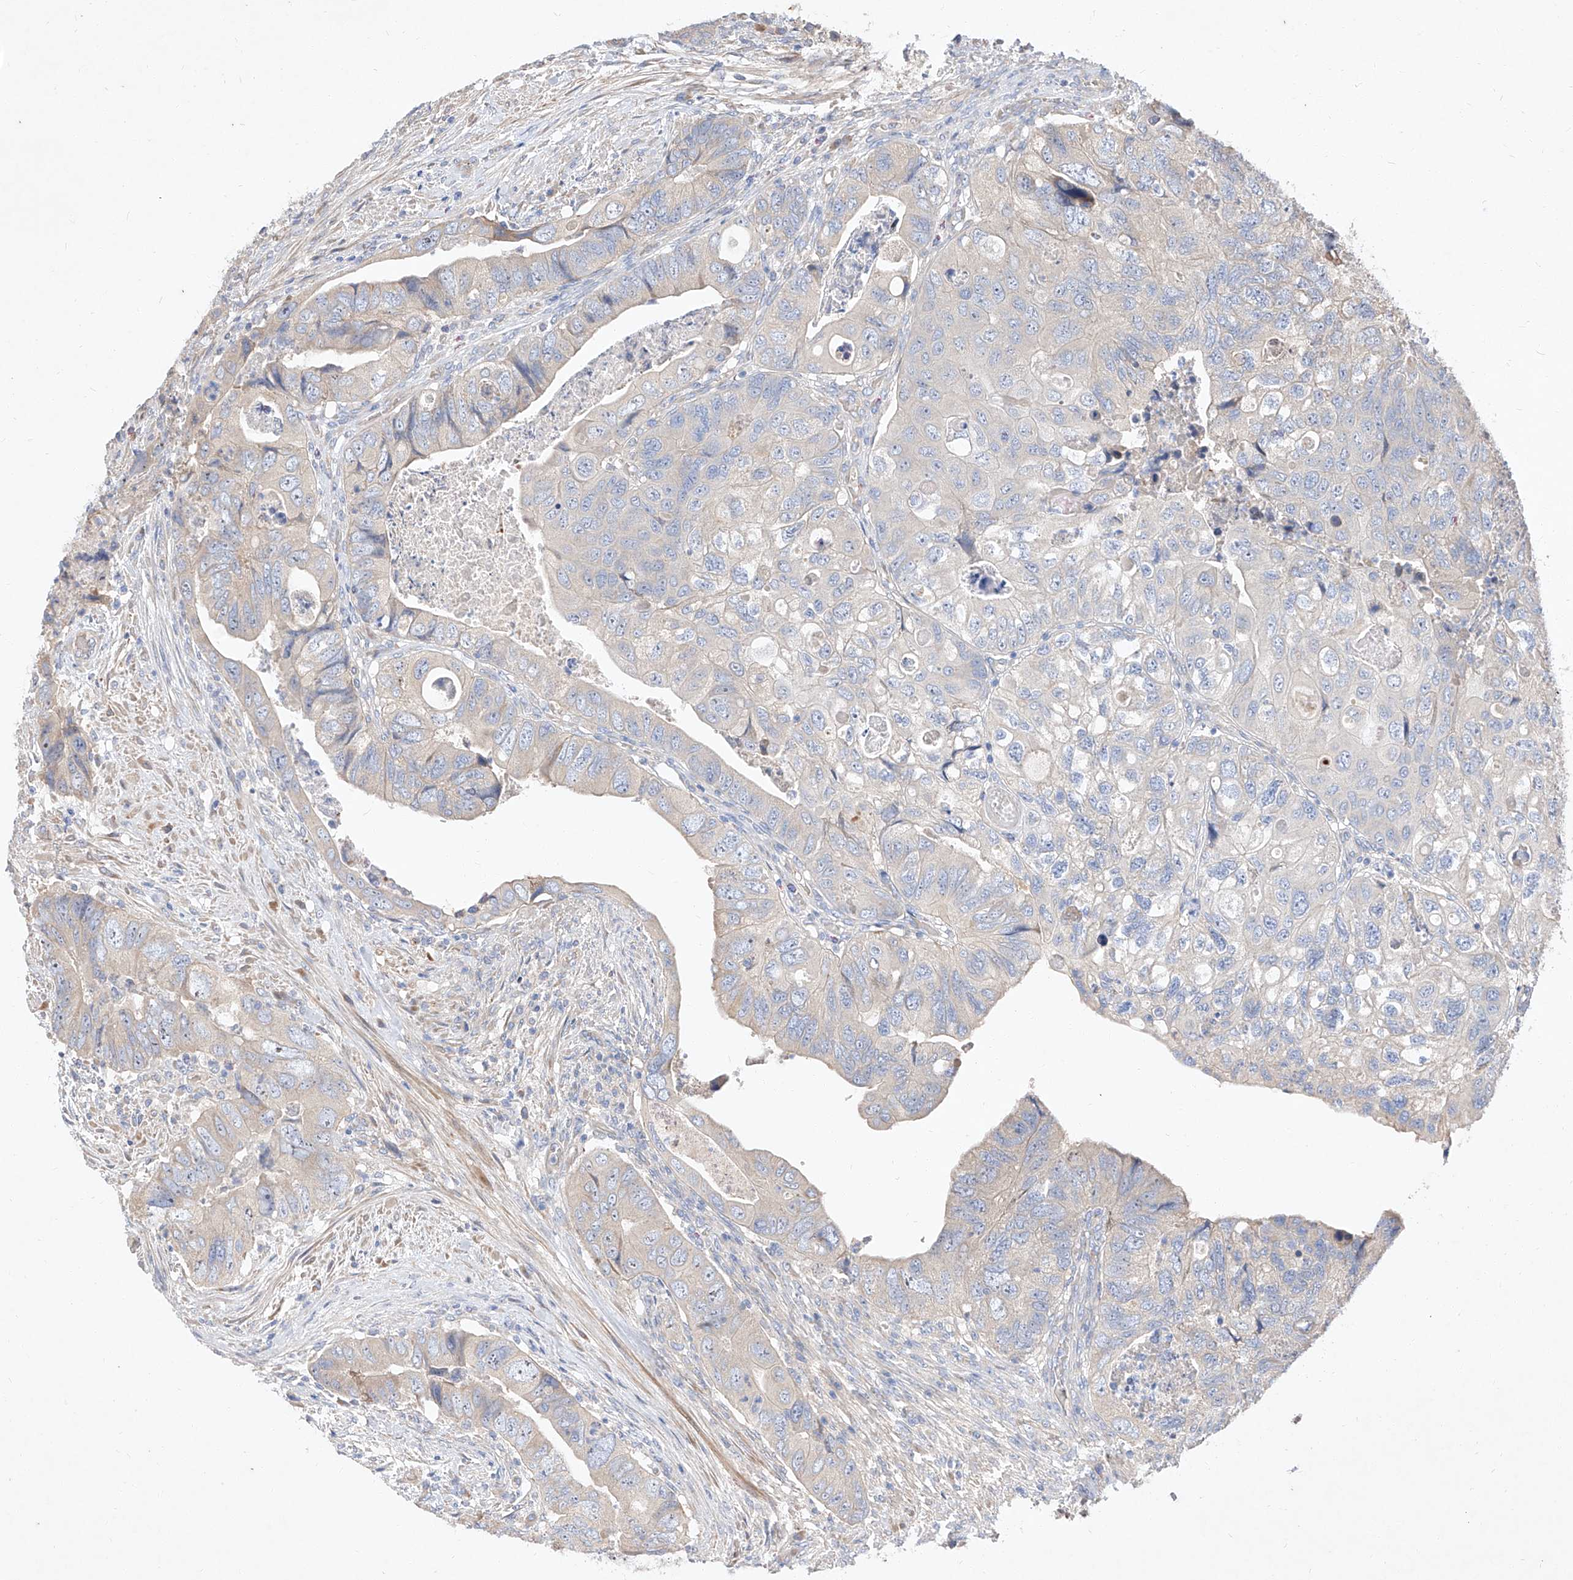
{"staining": {"intensity": "negative", "quantity": "none", "location": "none"}, "tissue": "colorectal cancer", "cell_type": "Tumor cells", "image_type": "cancer", "snomed": [{"axis": "morphology", "description": "Adenocarcinoma, NOS"}, {"axis": "topography", "description": "Rectum"}], "caption": "Colorectal cancer (adenocarcinoma) was stained to show a protein in brown. There is no significant positivity in tumor cells. The staining was performed using DAB to visualize the protein expression in brown, while the nuclei were stained in blue with hematoxylin (Magnification: 20x).", "gene": "DIRAS3", "patient": {"sex": "male", "age": 63}}